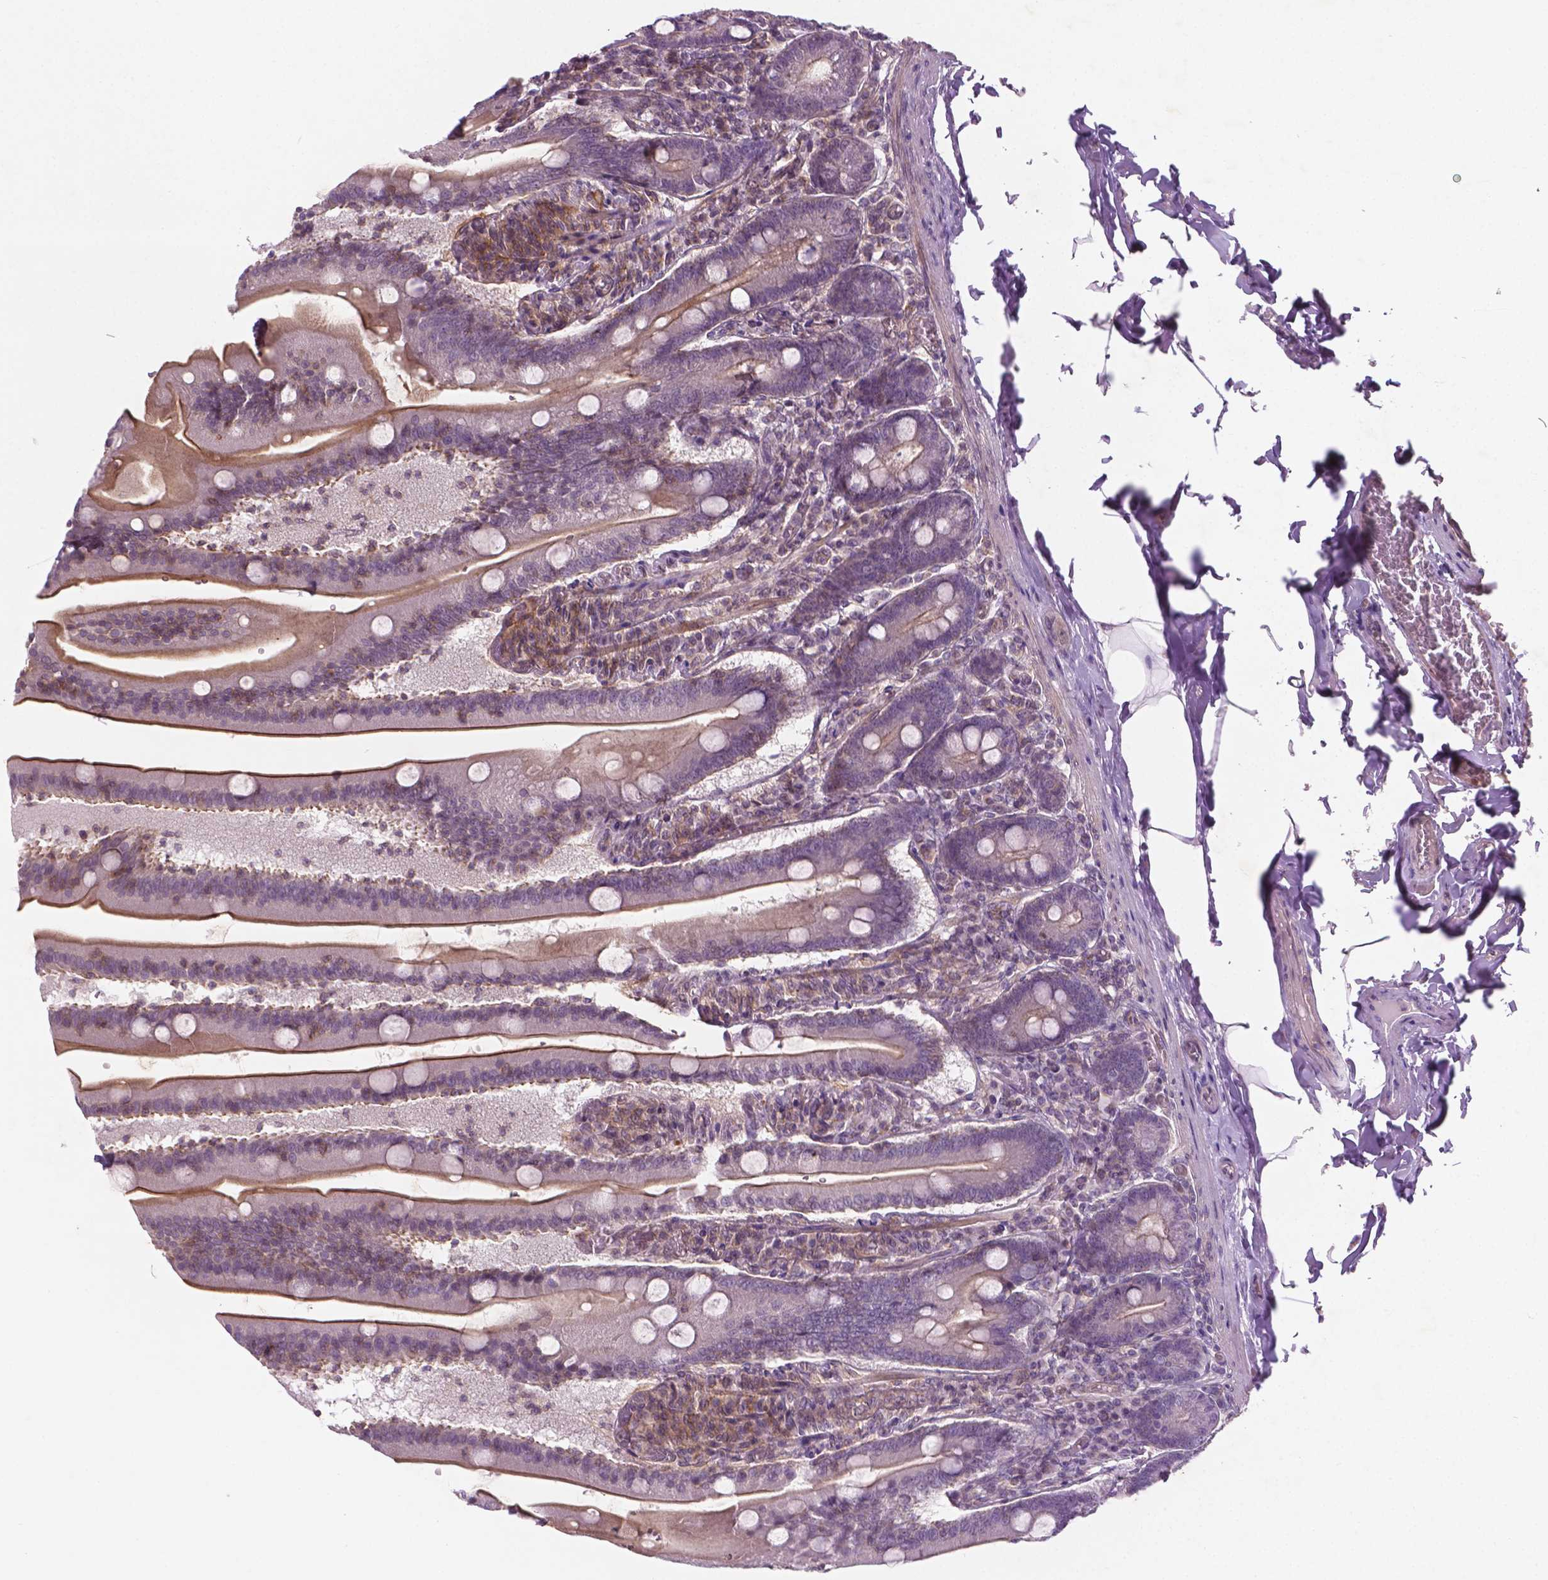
{"staining": {"intensity": "moderate", "quantity": ">75%", "location": "cytoplasmic/membranous"}, "tissue": "small intestine", "cell_type": "Glandular cells", "image_type": "normal", "snomed": [{"axis": "morphology", "description": "Normal tissue, NOS"}, {"axis": "topography", "description": "Small intestine"}], "caption": "Benign small intestine demonstrates moderate cytoplasmic/membranous positivity in approximately >75% of glandular cells (Brightfield microscopy of DAB IHC at high magnification)..", "gene": "TCHP", "patient": {"sex": "male", "age": 37}}